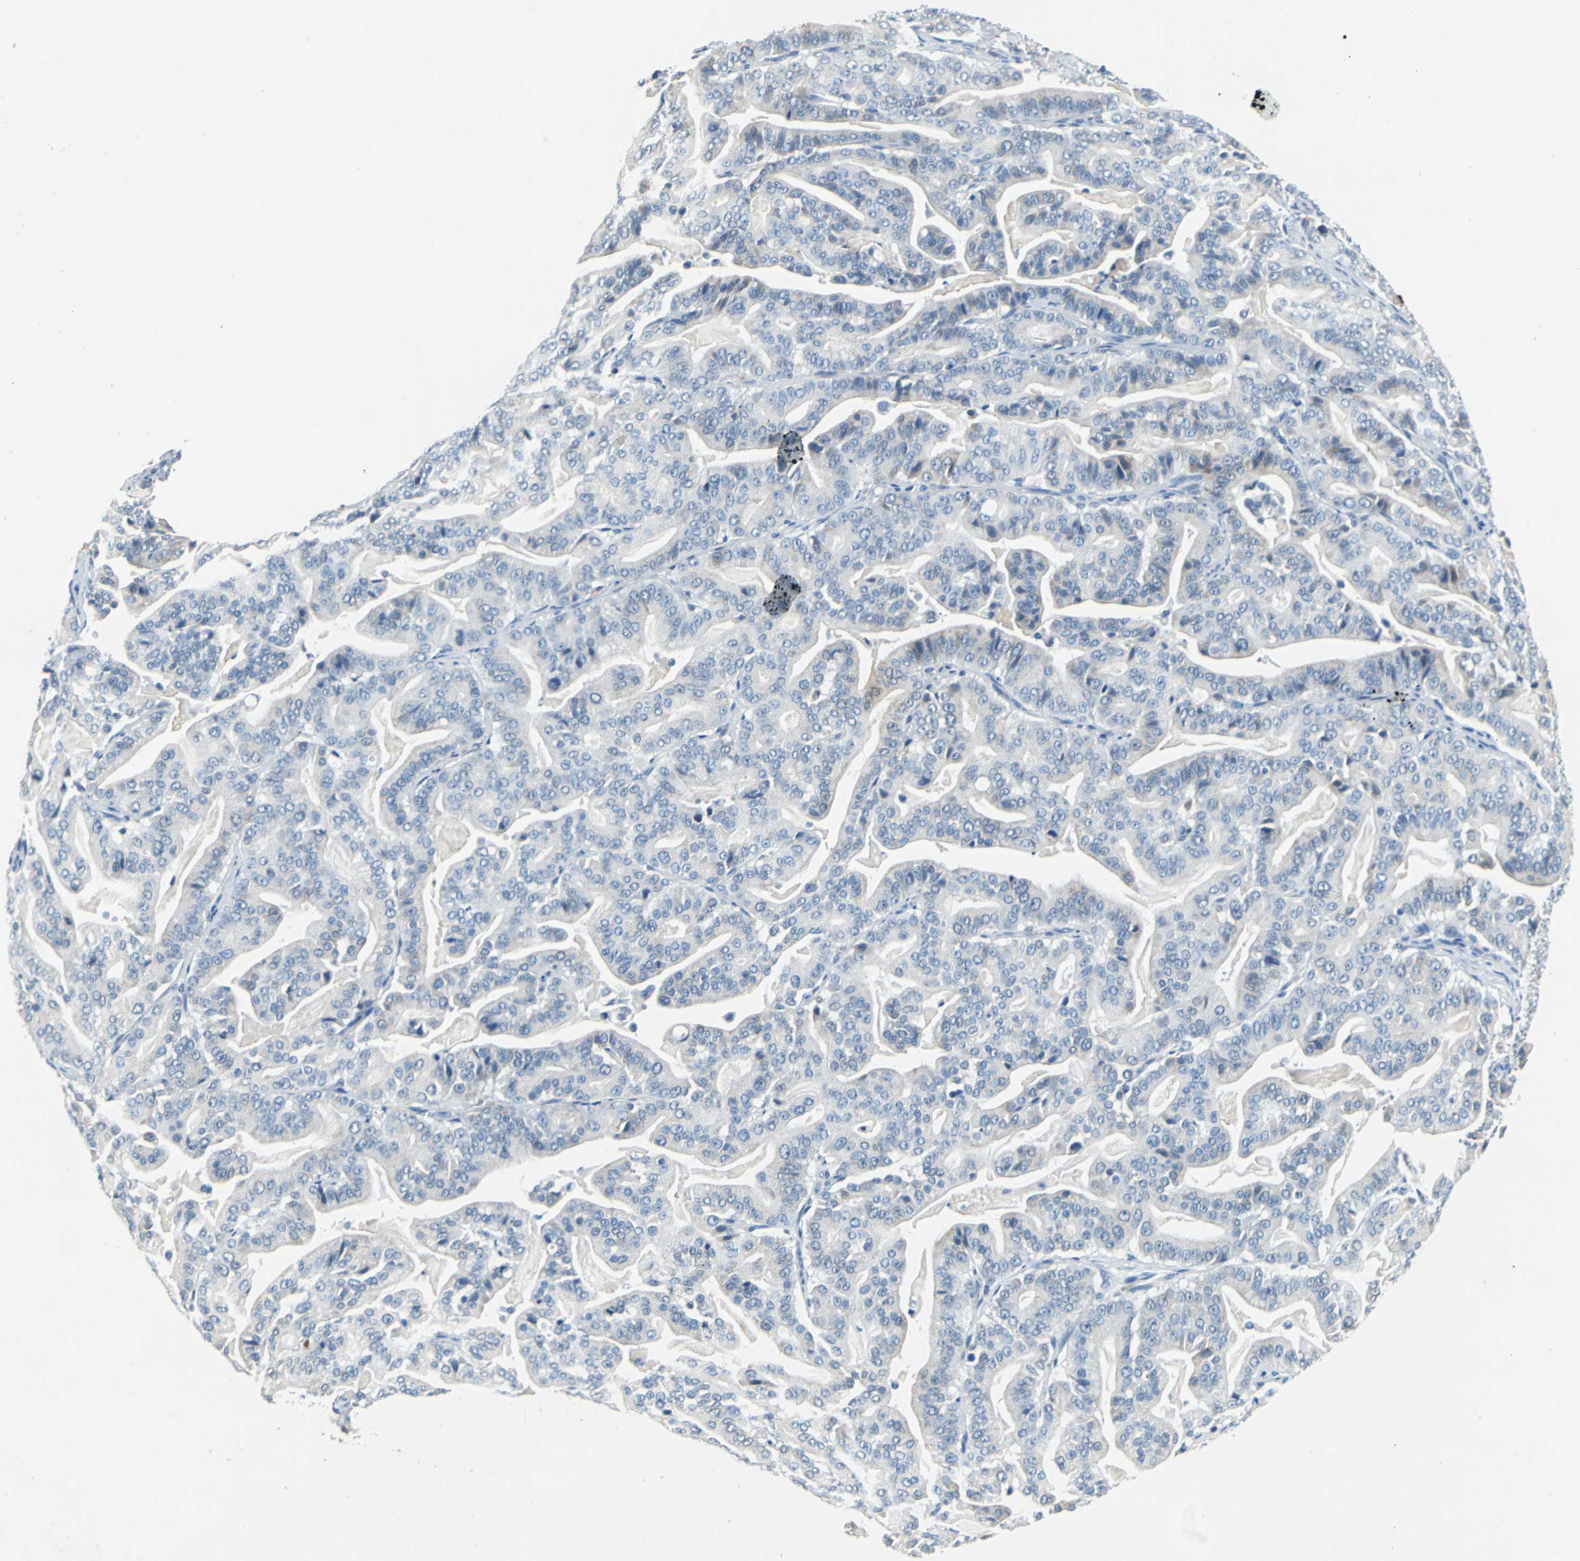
{"staining": {"intensity": "weak", "quantity": "<25%", "location": "cytoplasmic/membranous"}, "tissue": "pancreatic cancer", "cell_type": "Tumor cells", "image_type": "cancer", "snomed": [{"axis": "morphology", "description": "Adenocarcinoma, NOS"}, {"axis": "topography", "description": "Pancreas"}], "caption": "A high-resolution photomicrograph shows immunohistochemistry (IHC) staining of pancreatic adenocarcinoma, which exhibits no significant staining in tumor cells. Nuclei are stained in blue.", "gene": "TEX264", "patient": {"sex": "male", "age": 63}}